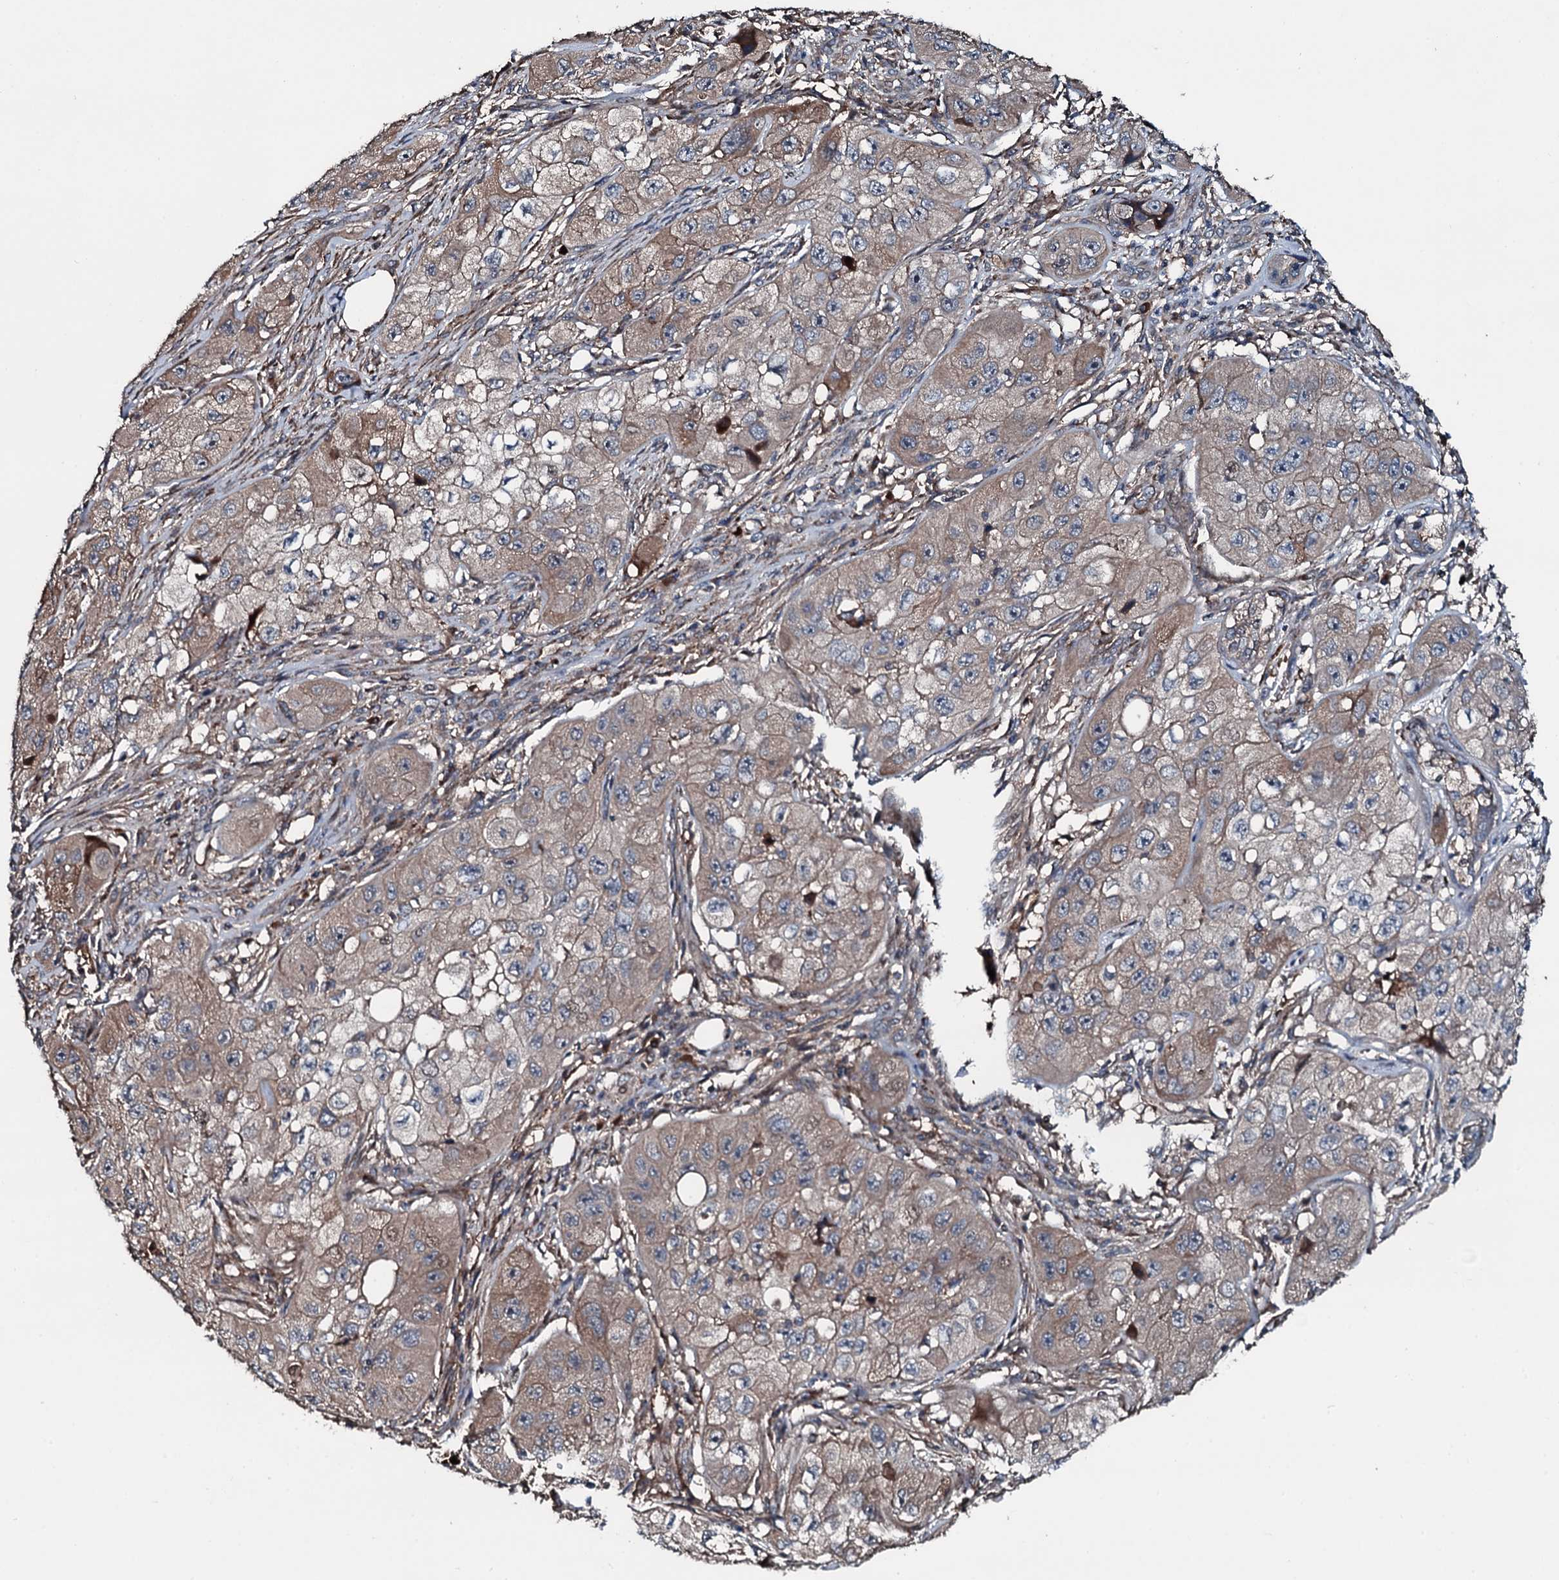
{"staining": {"intensity": "weak", "quantity": ">75%", "location": "cytoplasmic/membranous"}, "tissue": "skin cancer", "cell_type": "Tumor cells", "image_type": "cancer", "snomed": [{"axis": "morphology", "description": "Squamous cell carcinoma, NOS"}, {"axis": "topography", "description": "Skin"}, {"axis": "topography", "description": "Subcutis"}], "caption": "Skin cancer (squamous cell carcinoma) stained with immunohistochemistry (IHC) displays weak cytoplasmic/membranous staining in approximately >75% of tumor cells.", "gene": "AARS1", "patient": {"sex": "male", "age": 73}}